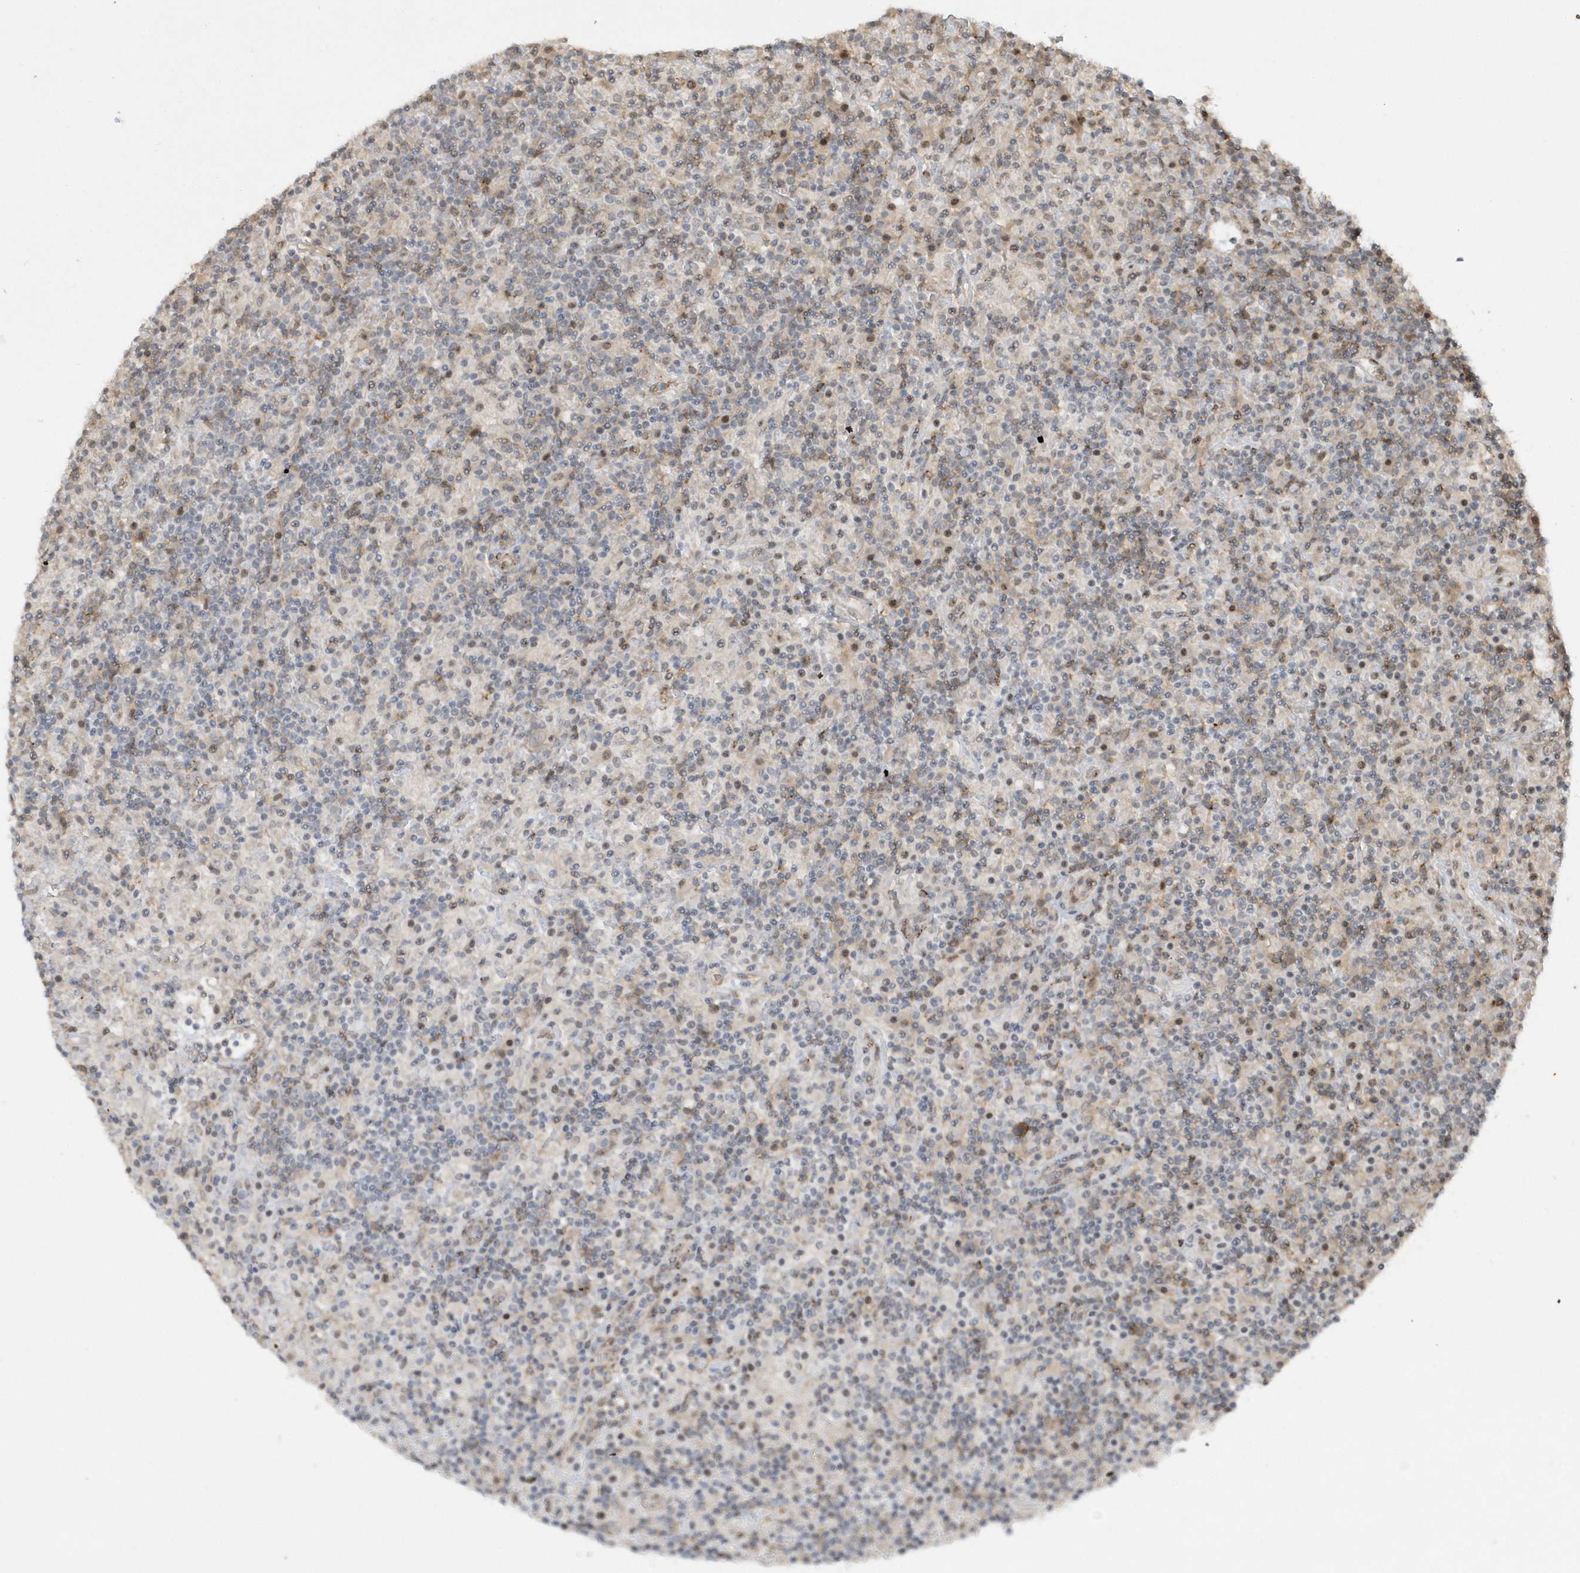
{"staining": {"intensity": "negative", "quantity": "none", "location": "none"}, "tissue": "lymphoma", "cell_type": "Tumor cells", "image_type": "cancer", "snomed": [{"axis": "morphology", "description": "Hodgkin's disease, NOS"}, {"axis": "topography", "description": "Lymph node"}], "caption": "This is a micrograph of immunohistochemistry (IHC) staining of lymphoma, which shows no positivity in tumor cells. The staining is performed using DAB brown chromogen with nuclei counter-stained in using hematoxylin.", "gene": "CRIP3", "patient": {"sex": "male", "age": 70}}